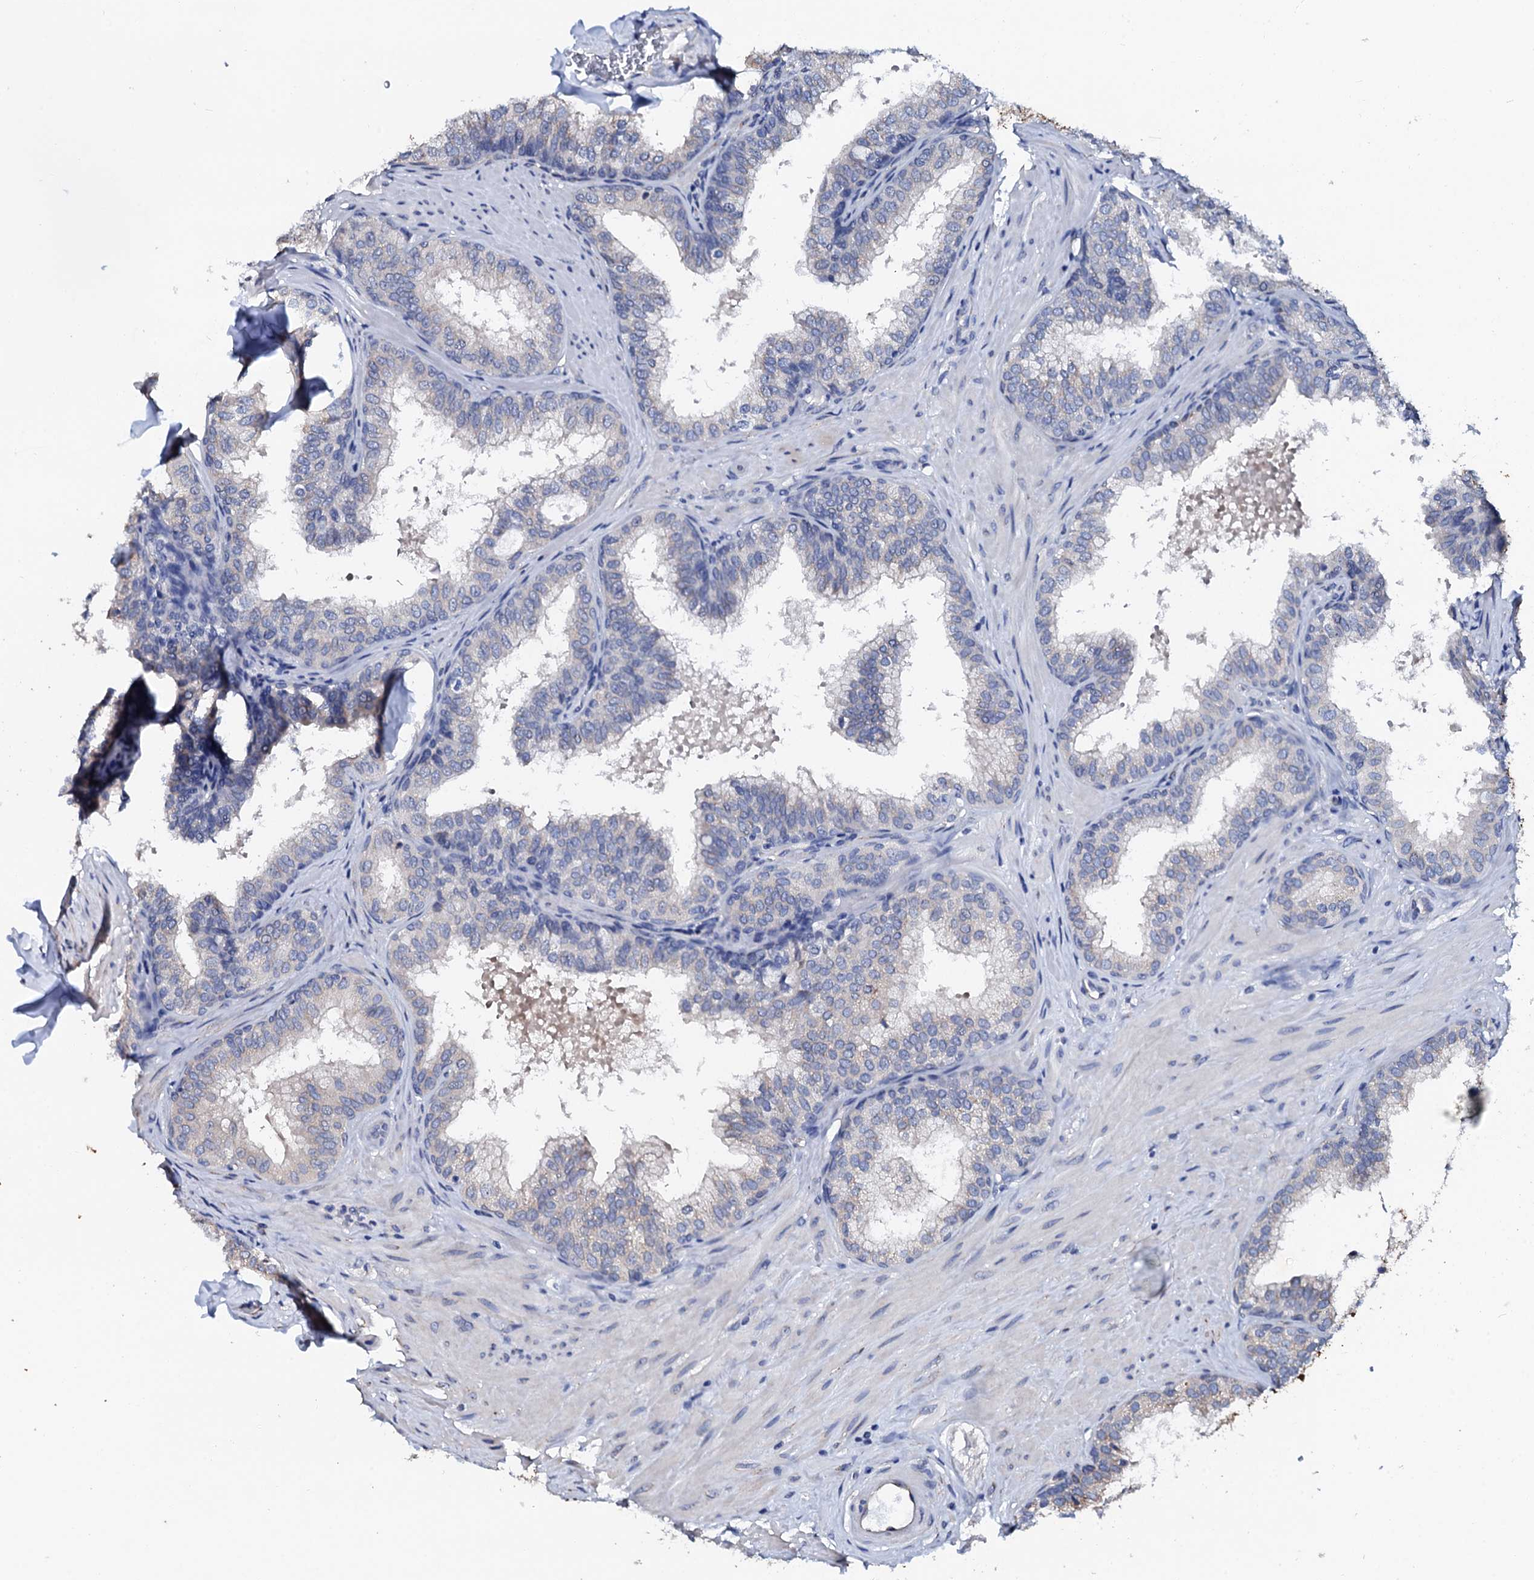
{"staining": {"intensity": "weak", "quantity": "<25%", "location": "cytoplasmic/membranous"}, "tissue": "prostate", "cell_type": "Glandular cells", "image_type": "normal", "snomed": [{"axis": "morphology", "description": "Normal tissue, NOS"}, {"axis": "topography", "description": "Prostate"}], "caption": "Human prostate stained for a protein using immunohistochemistry reveals no expression in glandular cells.", "gene": "AKAP3", "patient": {"sex": "male", "age": 60}}